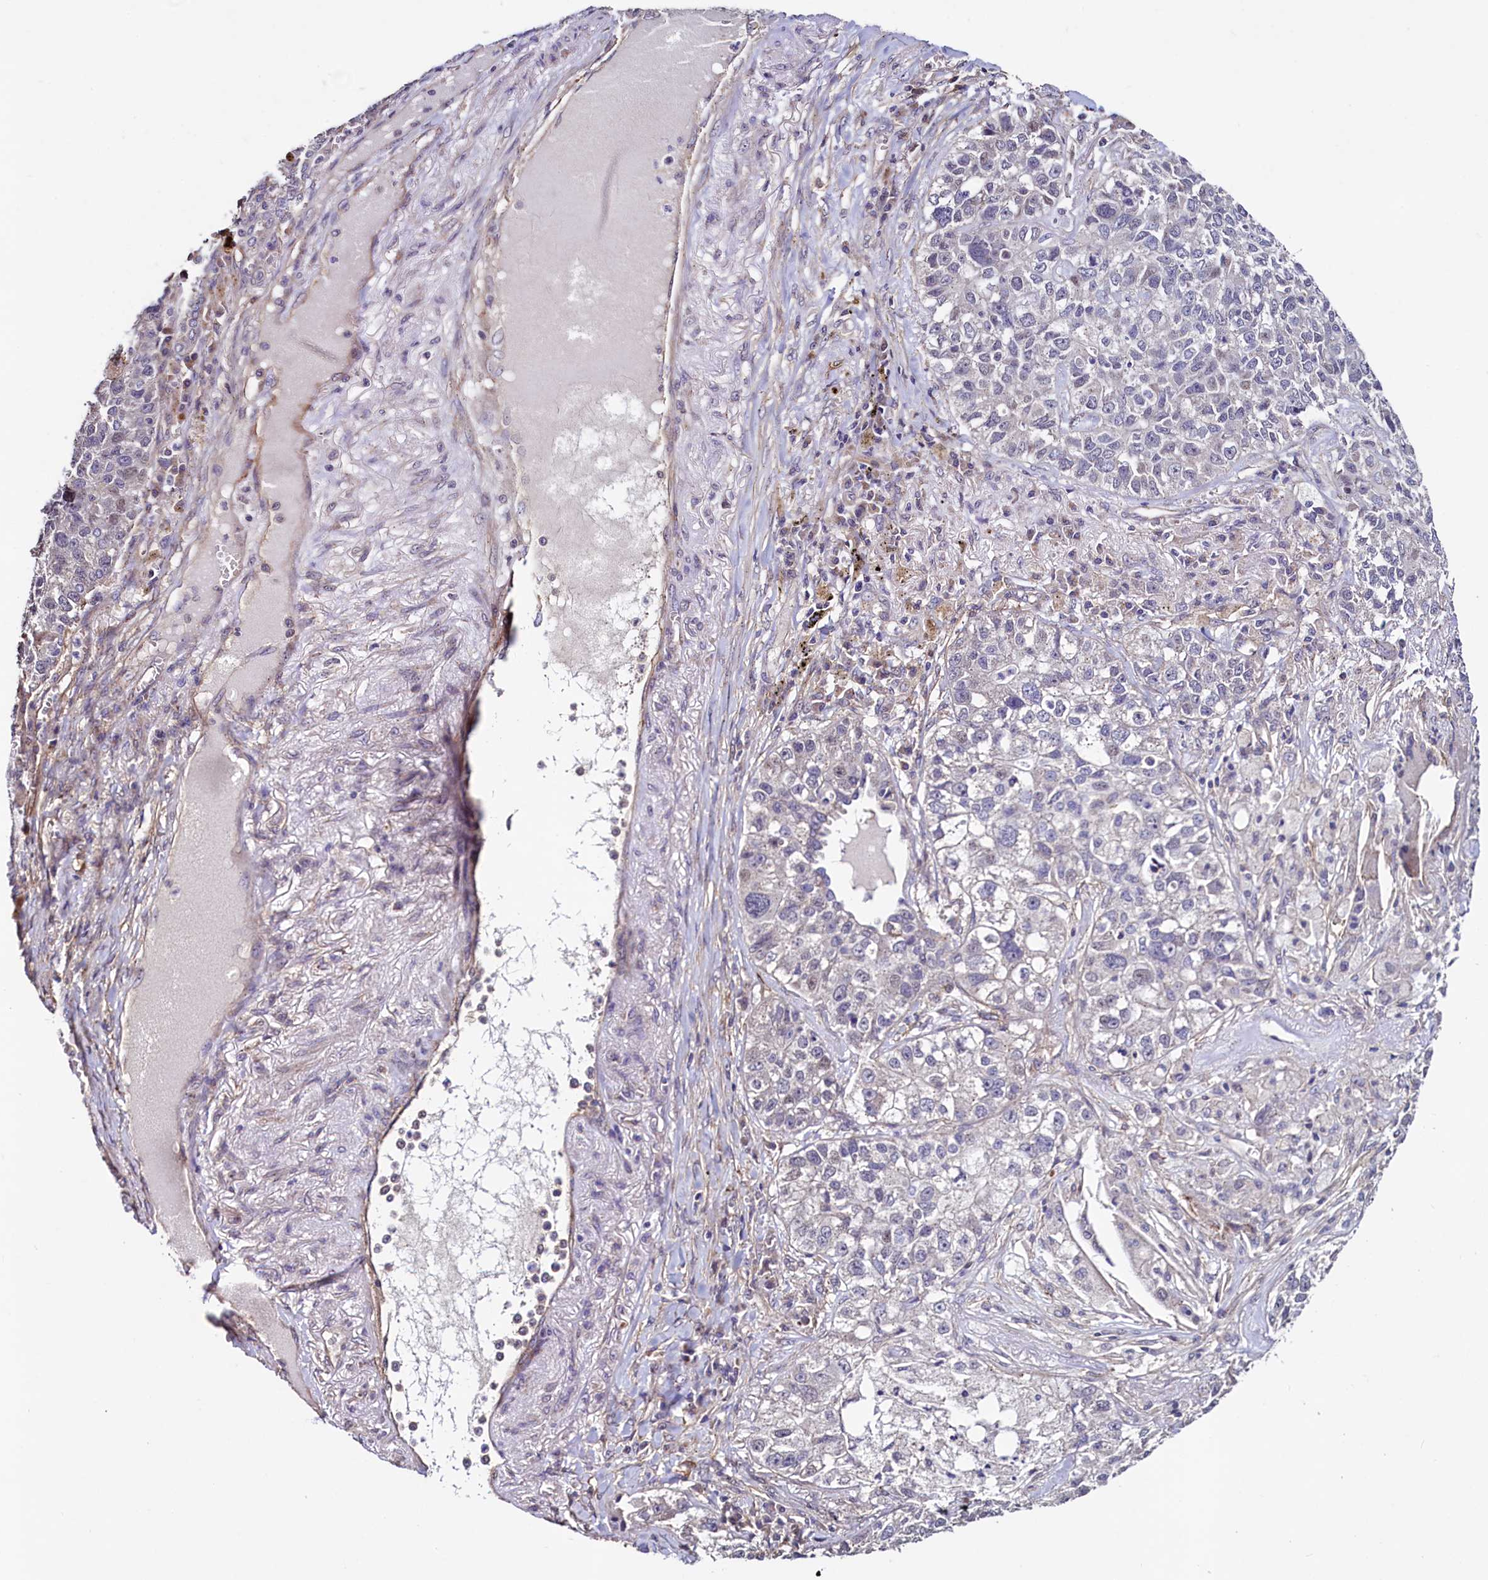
{"staining": {"intensity": "negative", "quantity": "none", "location": "none"}, "tissue": "lung cancer", "cell_type": "Tumor cells", "image_type": "cancer", "snomed": [{"axis": "morphology", "description": "Adenocarcinoma, NOS"}, {"axis": "topography", "description": "Lung"}], "caption": "Immunohistochemical staining of lung cancer demonstrates no significant positivity in tumor cells.", "gene": "PALM", "patient": {"sex": "male", "age": 49}}